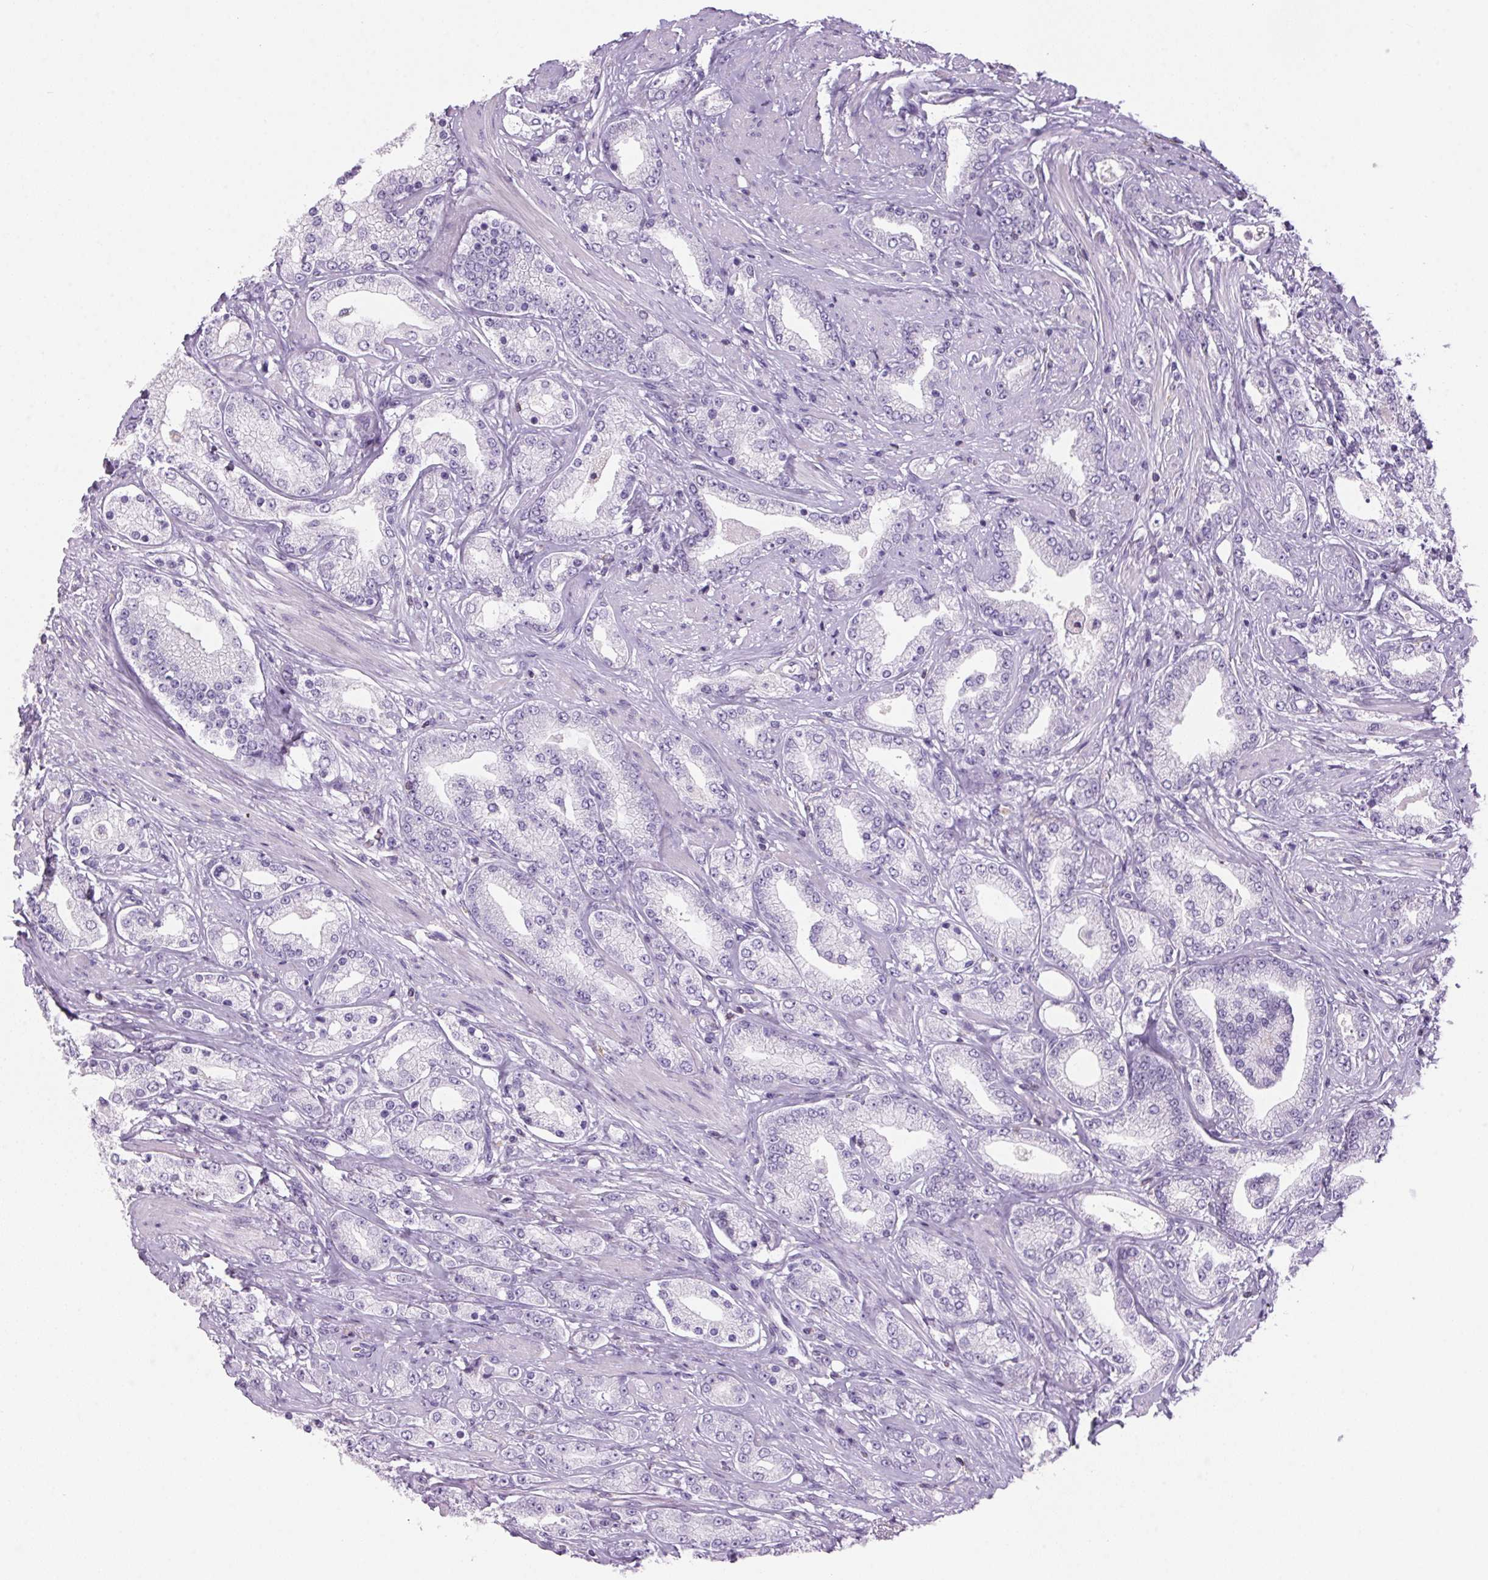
{"staining": {"intensity": "negative", "quantity": "none", "location": "none"}, "tissue": "prostate cancer", "cell_type": "Tumor cells", "image_type": "cancer", "snomed": [{"axis": "morphology", "description": "Adenocarcinoma, High grade"}, {"axis": "topography", "description": "Prostate"}], "caption": "This micrograph is of adenocarcinoma (high-grade) (prostate) stained with IHC to label a protein in brown with the nuclei are counter-stained blue. There is no staining in tumor cells.", "gene": "S100A2", "patient": {"sex": "male", "age": 67}}